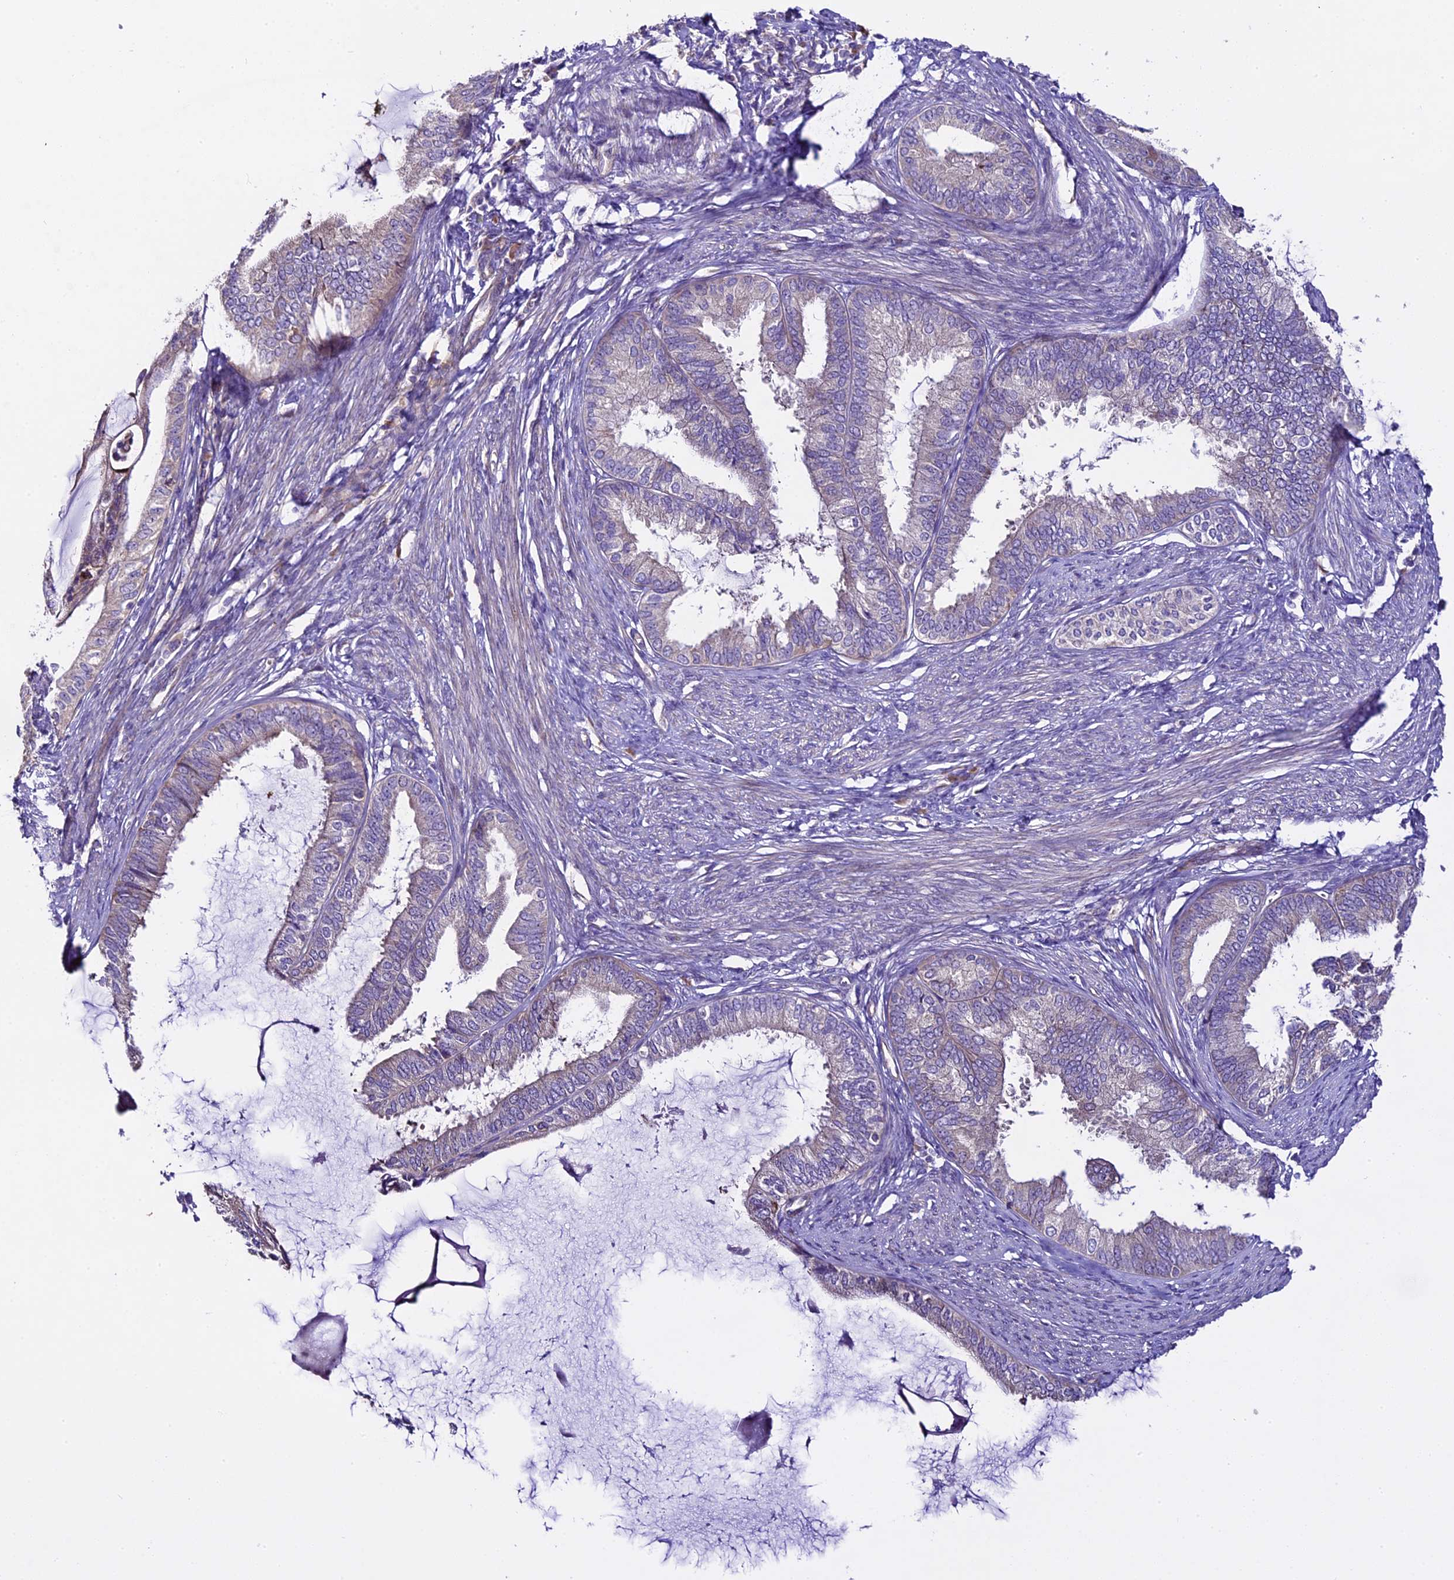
{"staining": {"intensity": "negative", "quantity": "none", "location": "none"}, "tissue": "endometrial cancer", "cell_type": "Tumor cells", "image_type": "cancer", "snomed": [{"axis": "morphology", "description": "Adenocarcinoma, NOS"}, {"axis": "topography", "description": "Endometrium"}], "caption": "Photomicrograph shows no significant protein positivity in tumor cells of adenocarcinoma (endometrial).", "gene": "SPIRE1", "patient": {"sex": "female", "age": 86}}